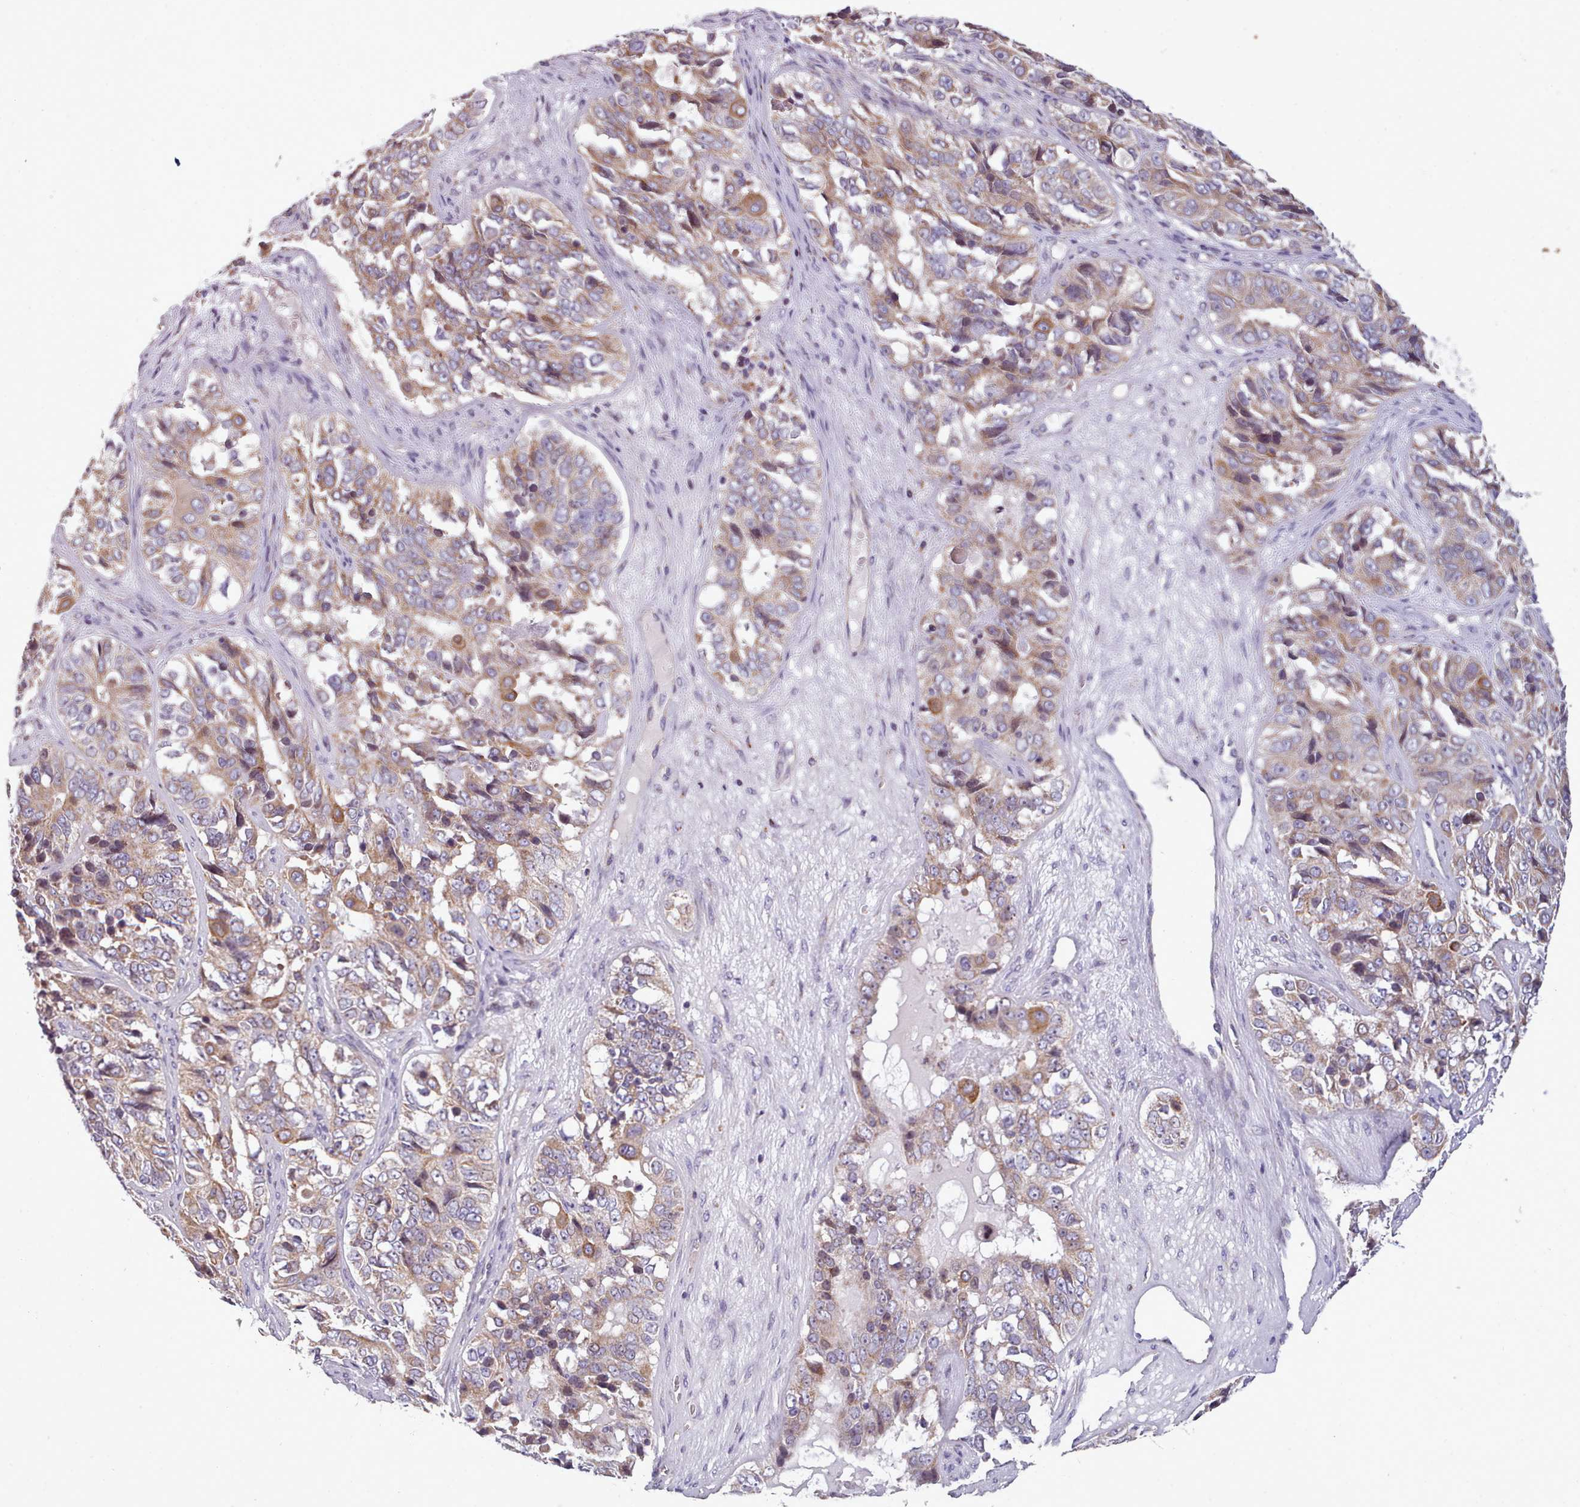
{"staining": {"intensity": "moderate", "quantity": ">75%", "location": "cytoplasmic/membranous"}, "tissue": "ovarian cancer", "cell_type": "Tumor cells", "image_type": "cancer", "snomed": [{"axis": "morphology", "description": "Carcinoma, endometroid"}, {"axis": "topography", "description": "Ovary"}], "caption": "This image shows endometroid carcinoma (ovarian) stained with immunohistochemistry to label a protein in brown. The cytoplasmic/membranous of tumor cells show moderate positivity for the protein. Nuclei are counter-stained blue.", "gene": "SLC52A3", "patient": {"sex": "female", "age": 51}}